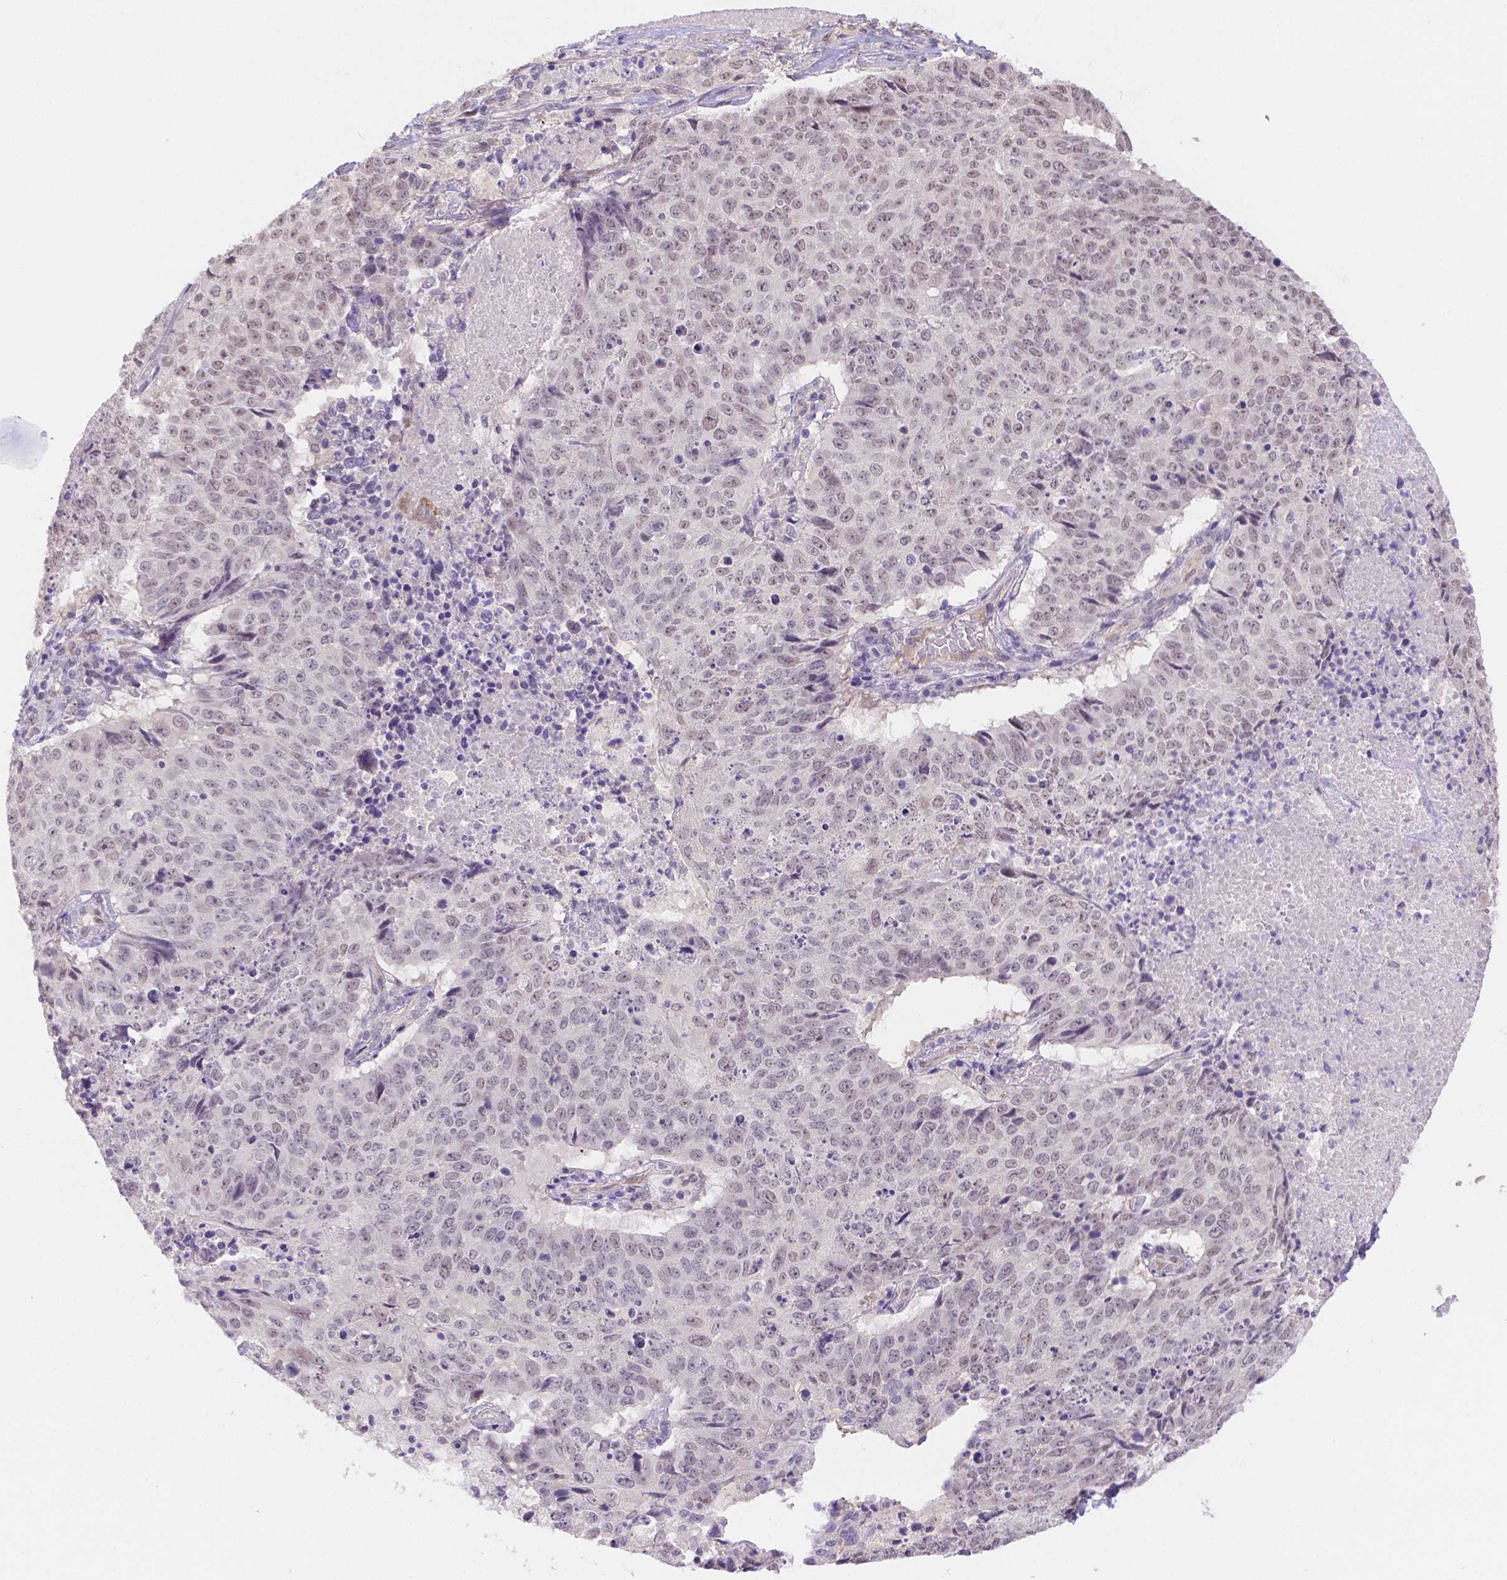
{"staining": {"intensity": "negative", "quantity": "none", "location": "none"}, "tissue": "lung cancer", "cell_type": "Tumor cells", "image_type": "cancer", "snomed": [{"axis": "morphology", "description": "Normal tissue, NOS"}, {"axis": "morphology", "description": "Squamous cell carcinoma, NOS"}, {"axis": "topography", "description": "Bronchus"}, {"axis": "topography", "description": "Lung"}], "caption": "A histopathology image of human squamous cell carcinoma (lung) is negative for staining in tumor cells.", "gene": "NXPE2", "patient": {"sex": "male", "age": 64}}